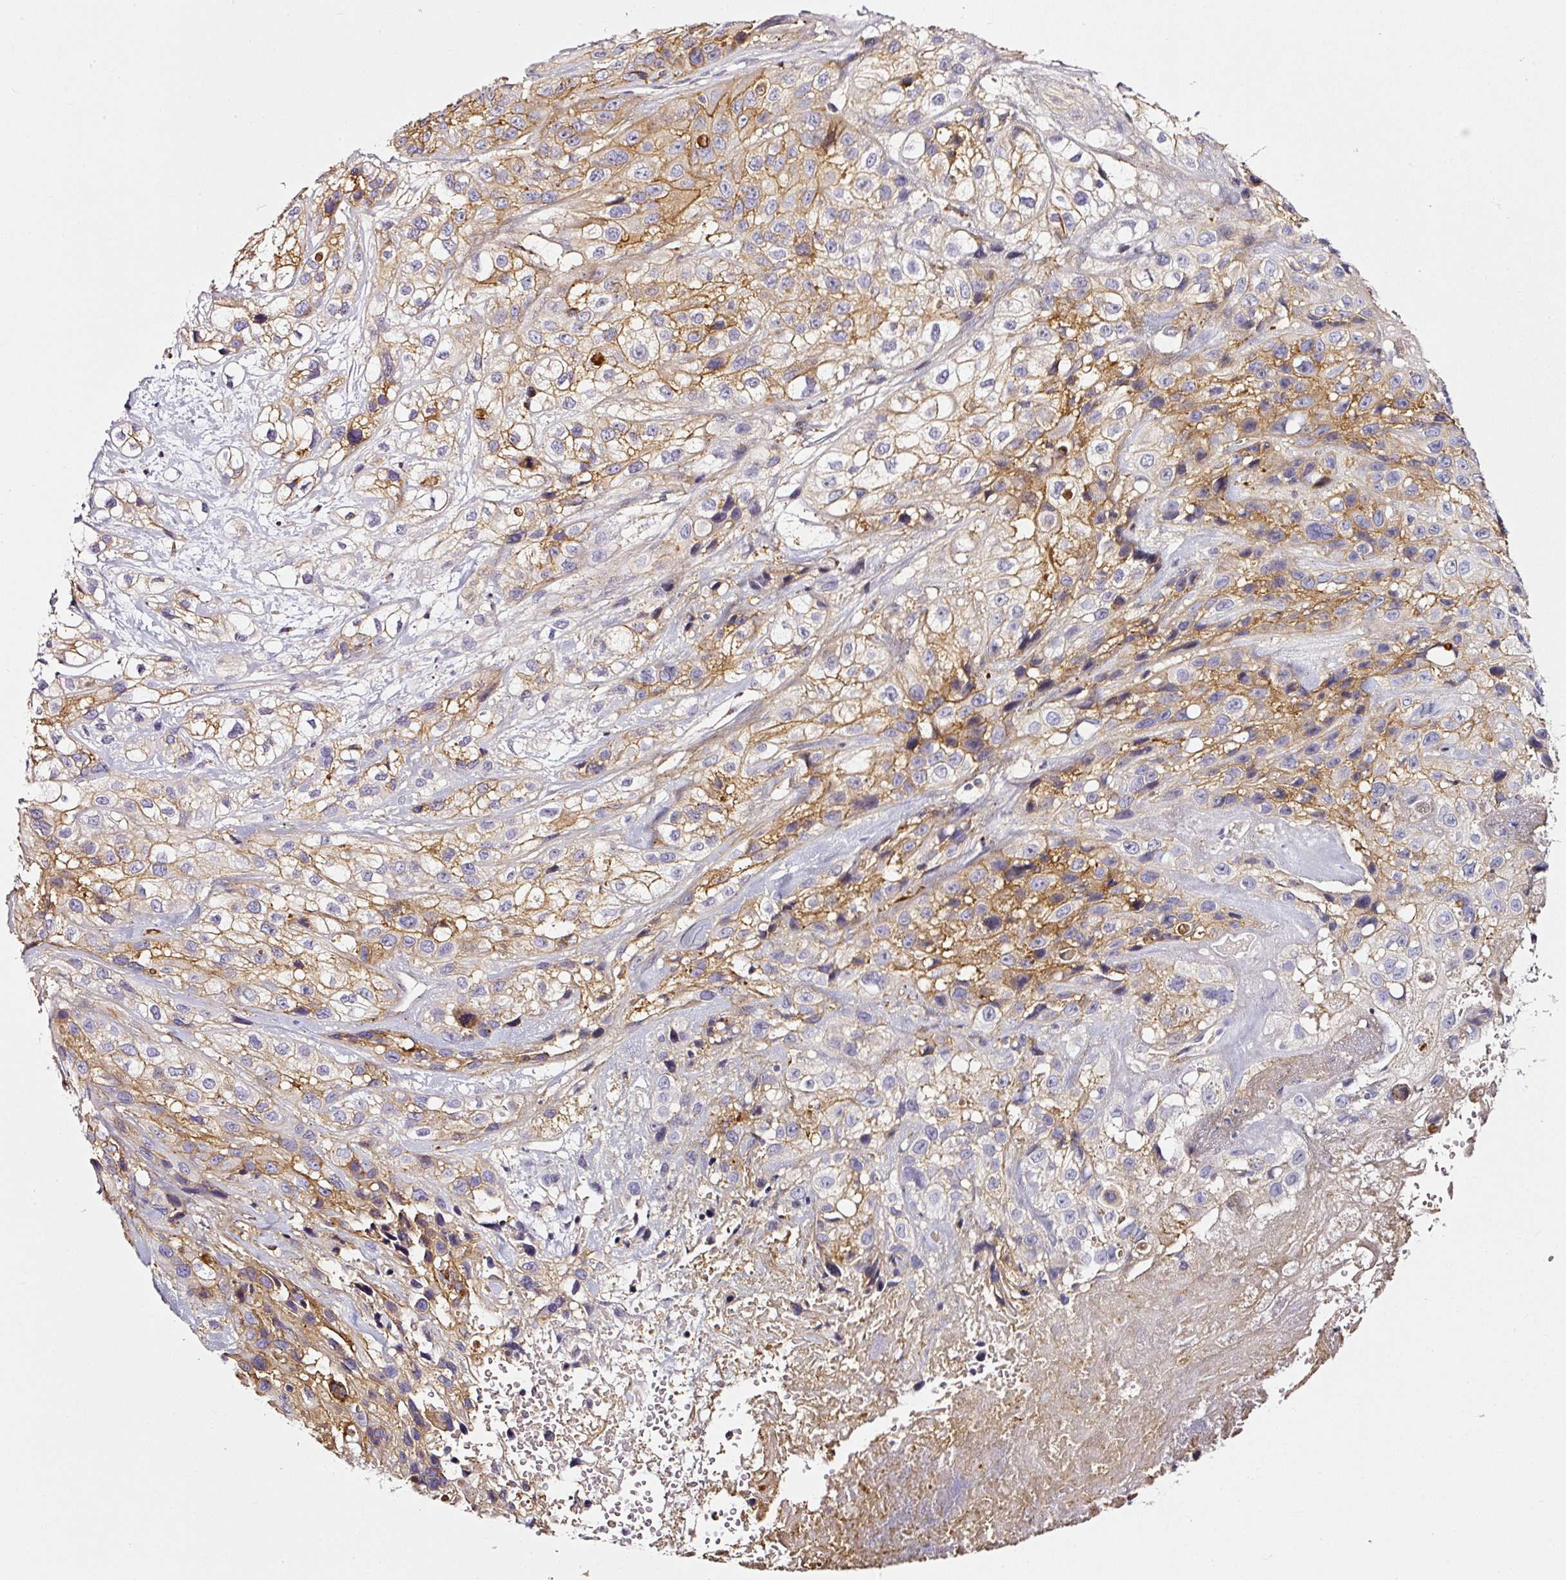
{"staining": {"intensity": "moderate", "quantity": "25%-75%", "location": "cytoplasmic/membranous"}, "tissue": "skin cancer", "cell_type": "Tumor cells", "image_type": "cancer", "snomed": [{"axis": "morphology", "description": "Squamous cell carcinoma, NOS"}, {"axis": "topography", "description": "Skin"}], "caption": "Human skin squamous cell carcinoma stained with a protein marker displays moderate staining in tumor cells.", "gene": "CD47", "patient": {"sex": "male", "age": 82}}